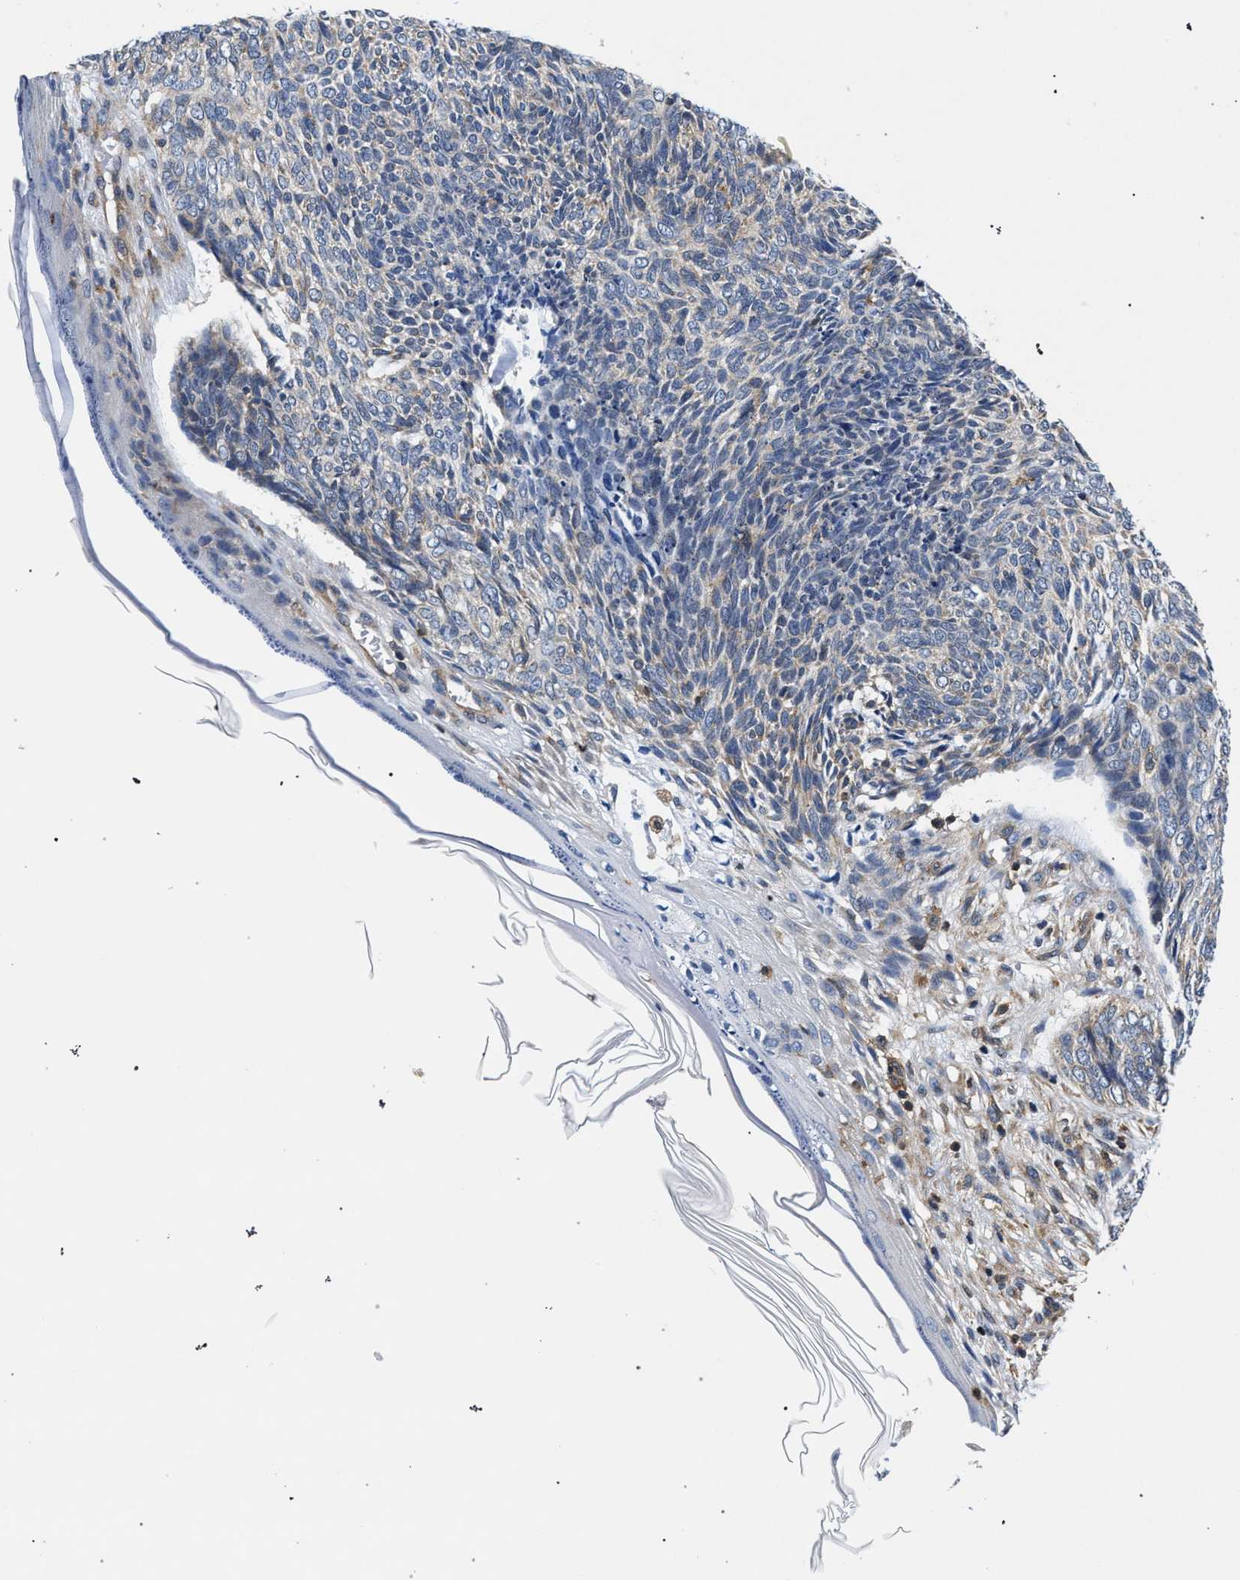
{"staining": {"intensity": "negative", "quantity": "none", "location": "none"}, "tissue": "skin cancer", "cell_type": "Tumor cells", "image_type": "cancer", "snomed": [{"axis": "morphology", "description": "Basal cell carcinoma"}, {"axis": "topography", "description": "Skin"}], "caption": "This is an immunohistochemistry (IHC) histopathology image of skin cancer. There is no positivity in tumor cells.", "gene": "LASP1", "patient": {"sex": "female", "age": 84}}